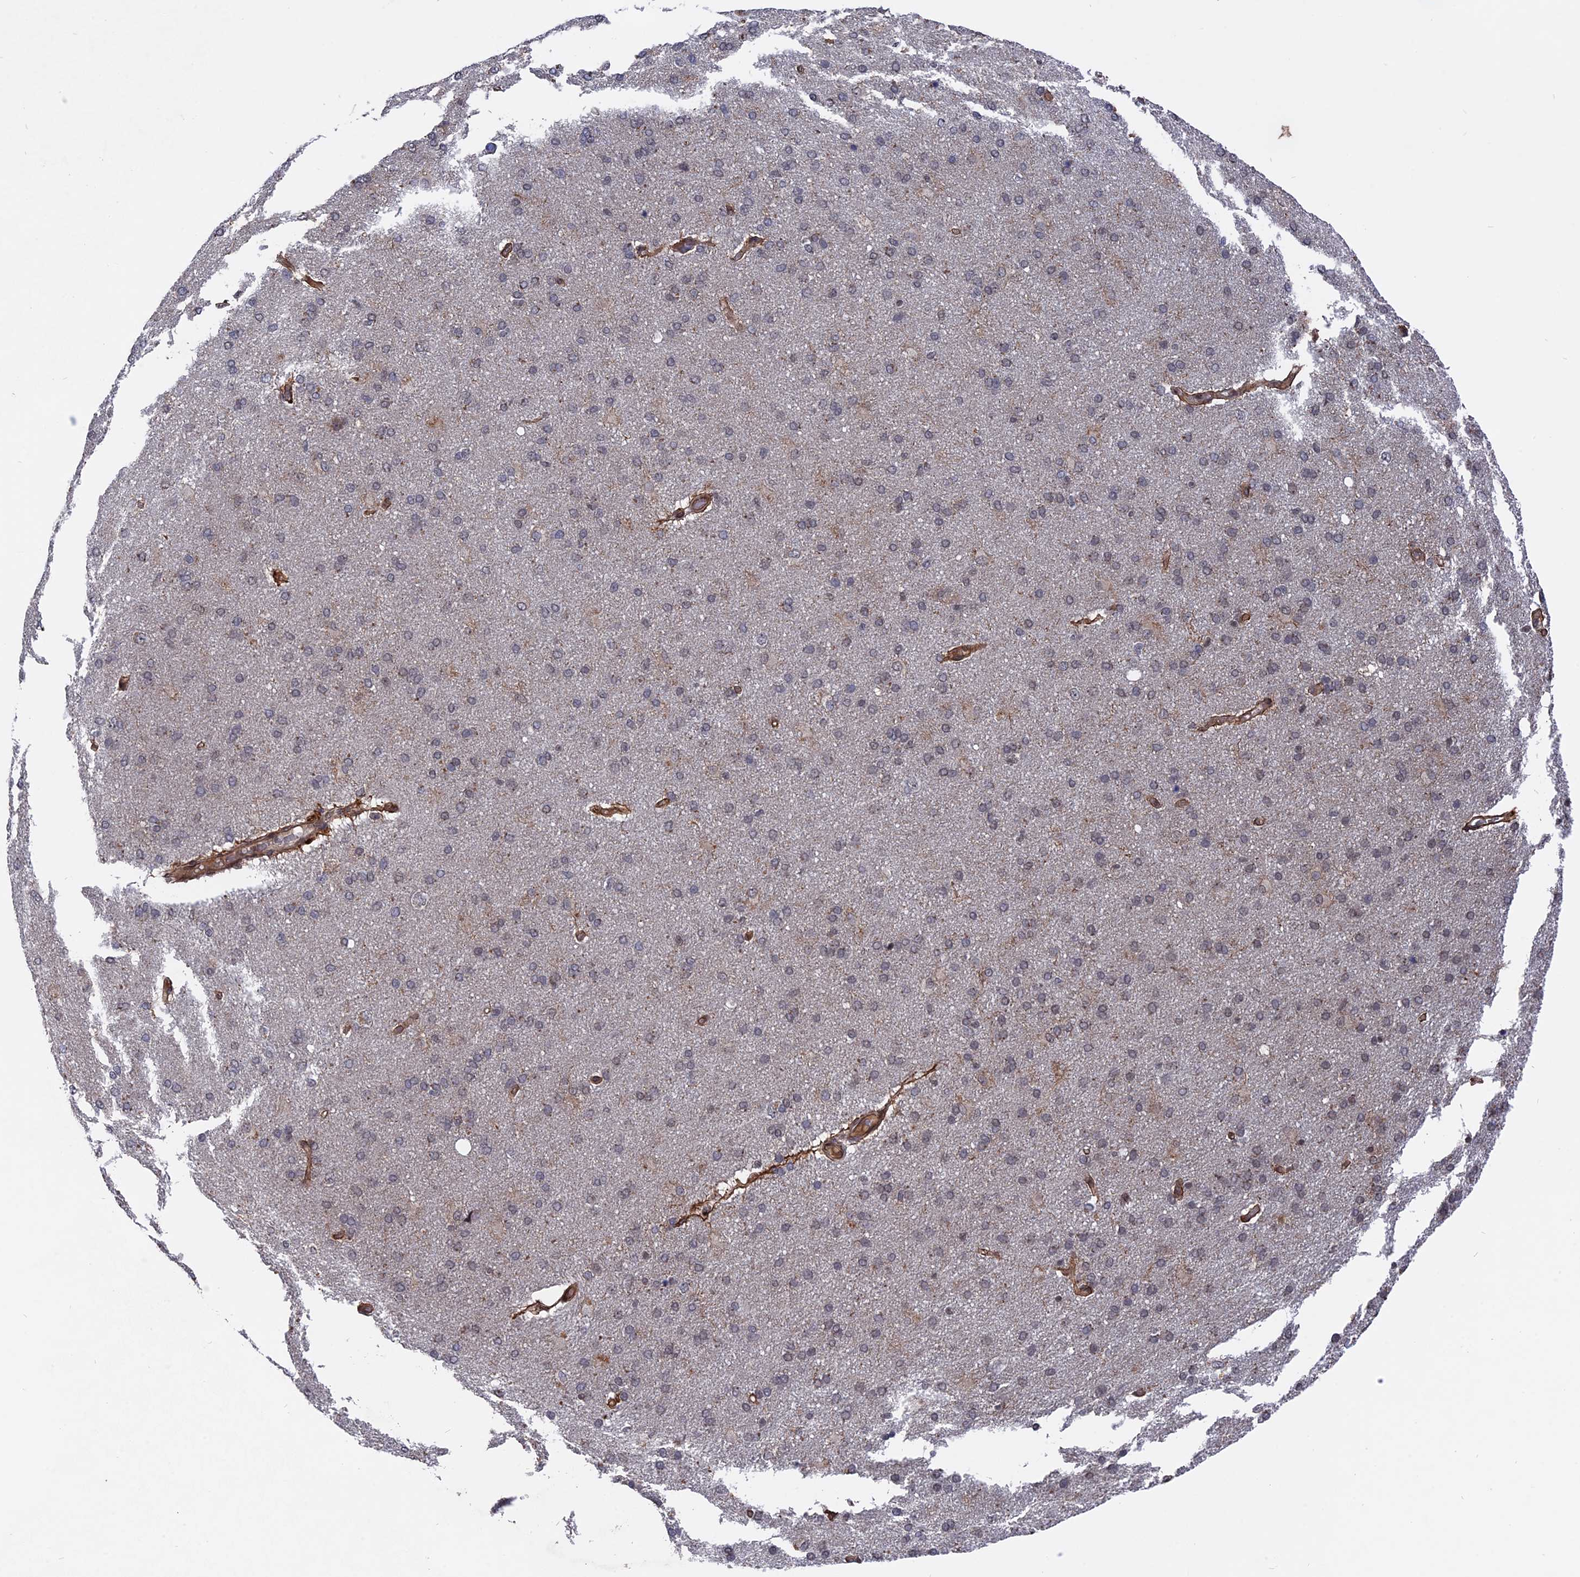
{"staining": {"intensity": "negative", "quantity": "none", "location": "none"}, "tissue": "cerebral cortex", "cell_type": "Endothelial cells", "image_type": "normal", "snomed": [{"axis": "morphology", "description": "Normal tissue, NOS"}, {"axis": "topography", "description": "Cerebral cortex"}], "caption": "DAB (3,3'-diaminobenzidine) immunohistochemical staining of normal cerebral cortex exhibits no significant expression in endothelial cells.", "gene": "NOSIP", "patient": {"sex": "male", "age": 62}}